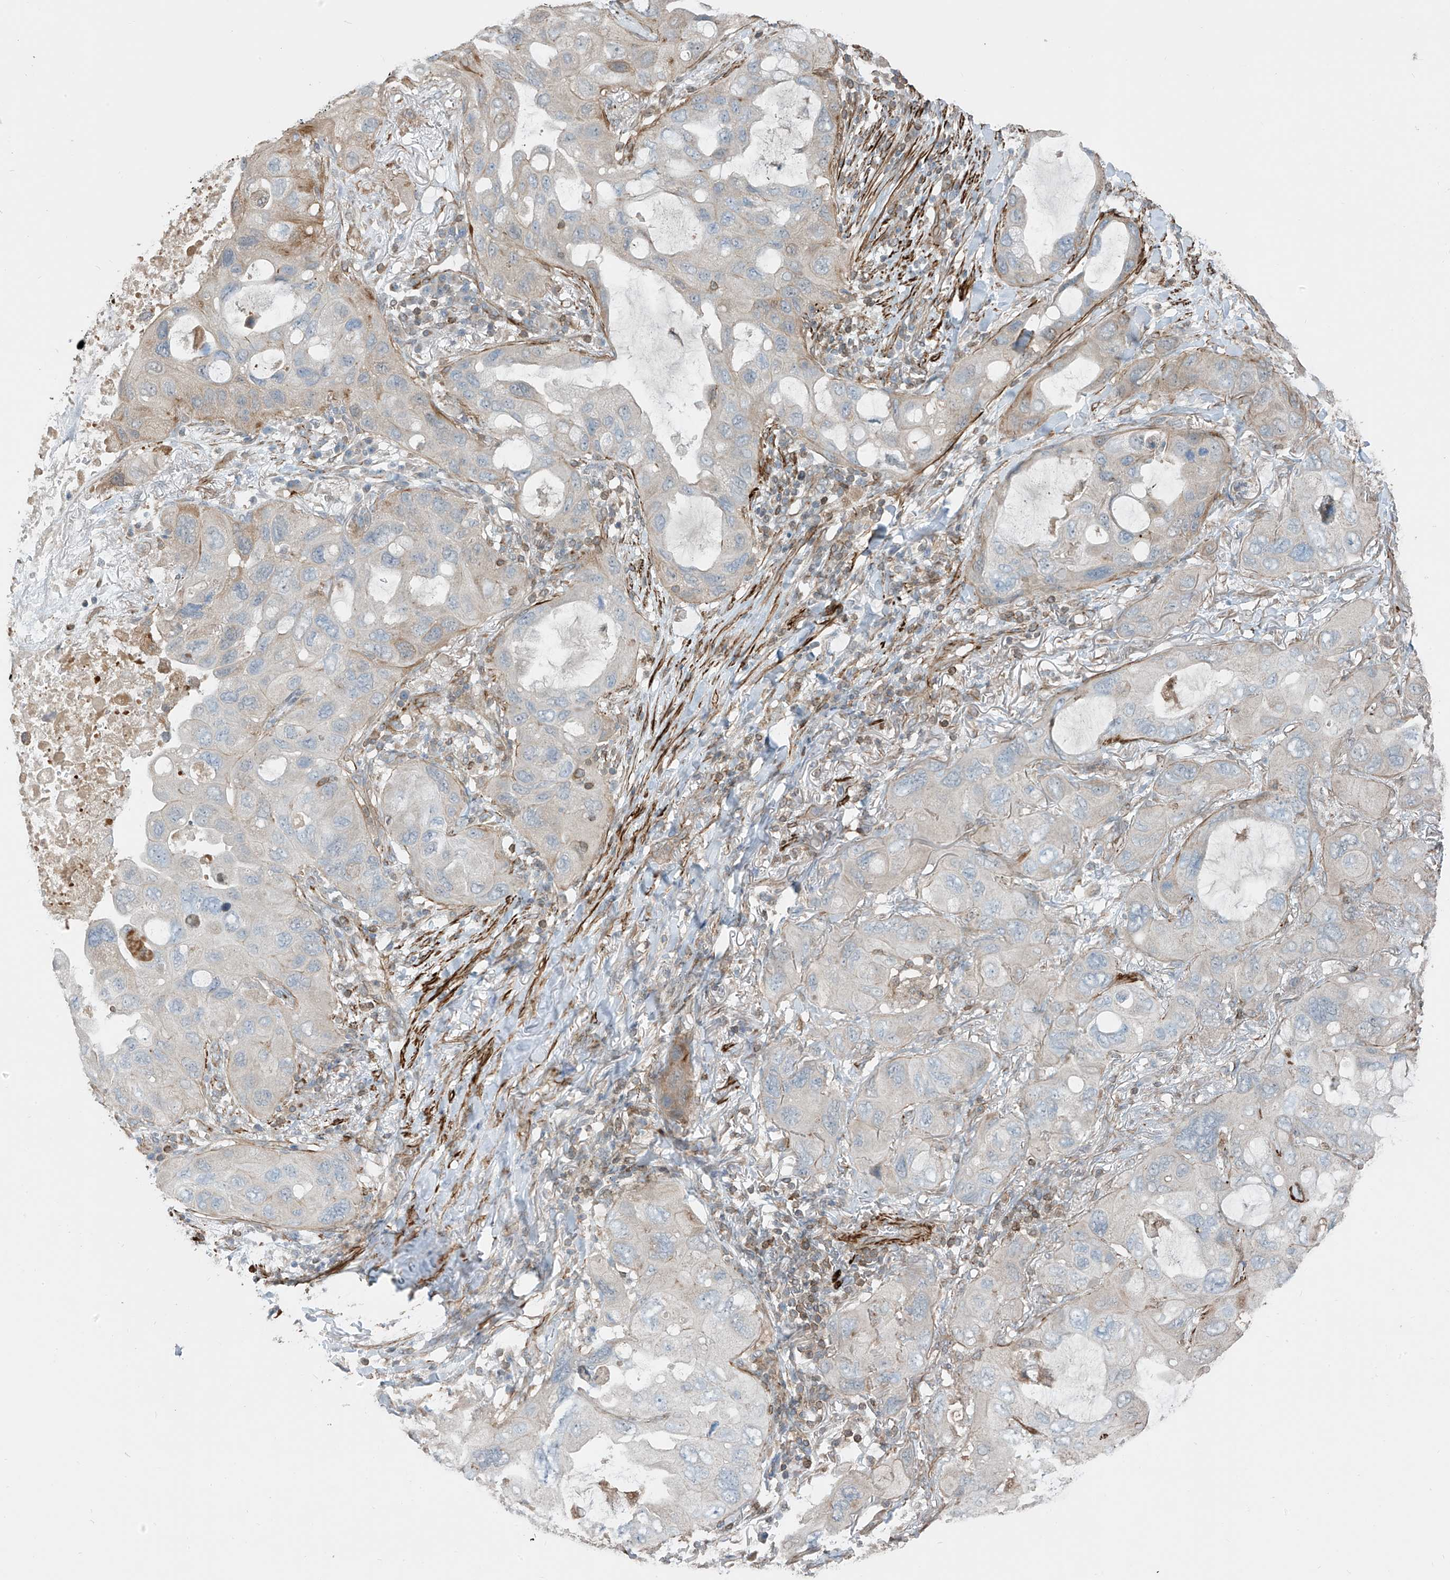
{"staining": {"intensity": "weak", "quantity": "<25%", "location": "cytoplasmic/membranous"}, "tissue": "lung cancer", "cell_type": "Tumor cells", "image_type": "cancer", "snomed": [{"axis": "morphology", "description": "Squamous cell carcinoma, NOS"}, {"axis": "topography", "description": "Lung"}], "caption": "The micrograph displays no significant staining in tumor cells of lung cancer.", "gene": "SH3BGRL3", "patient": {"sex": "female", "age": 73}}